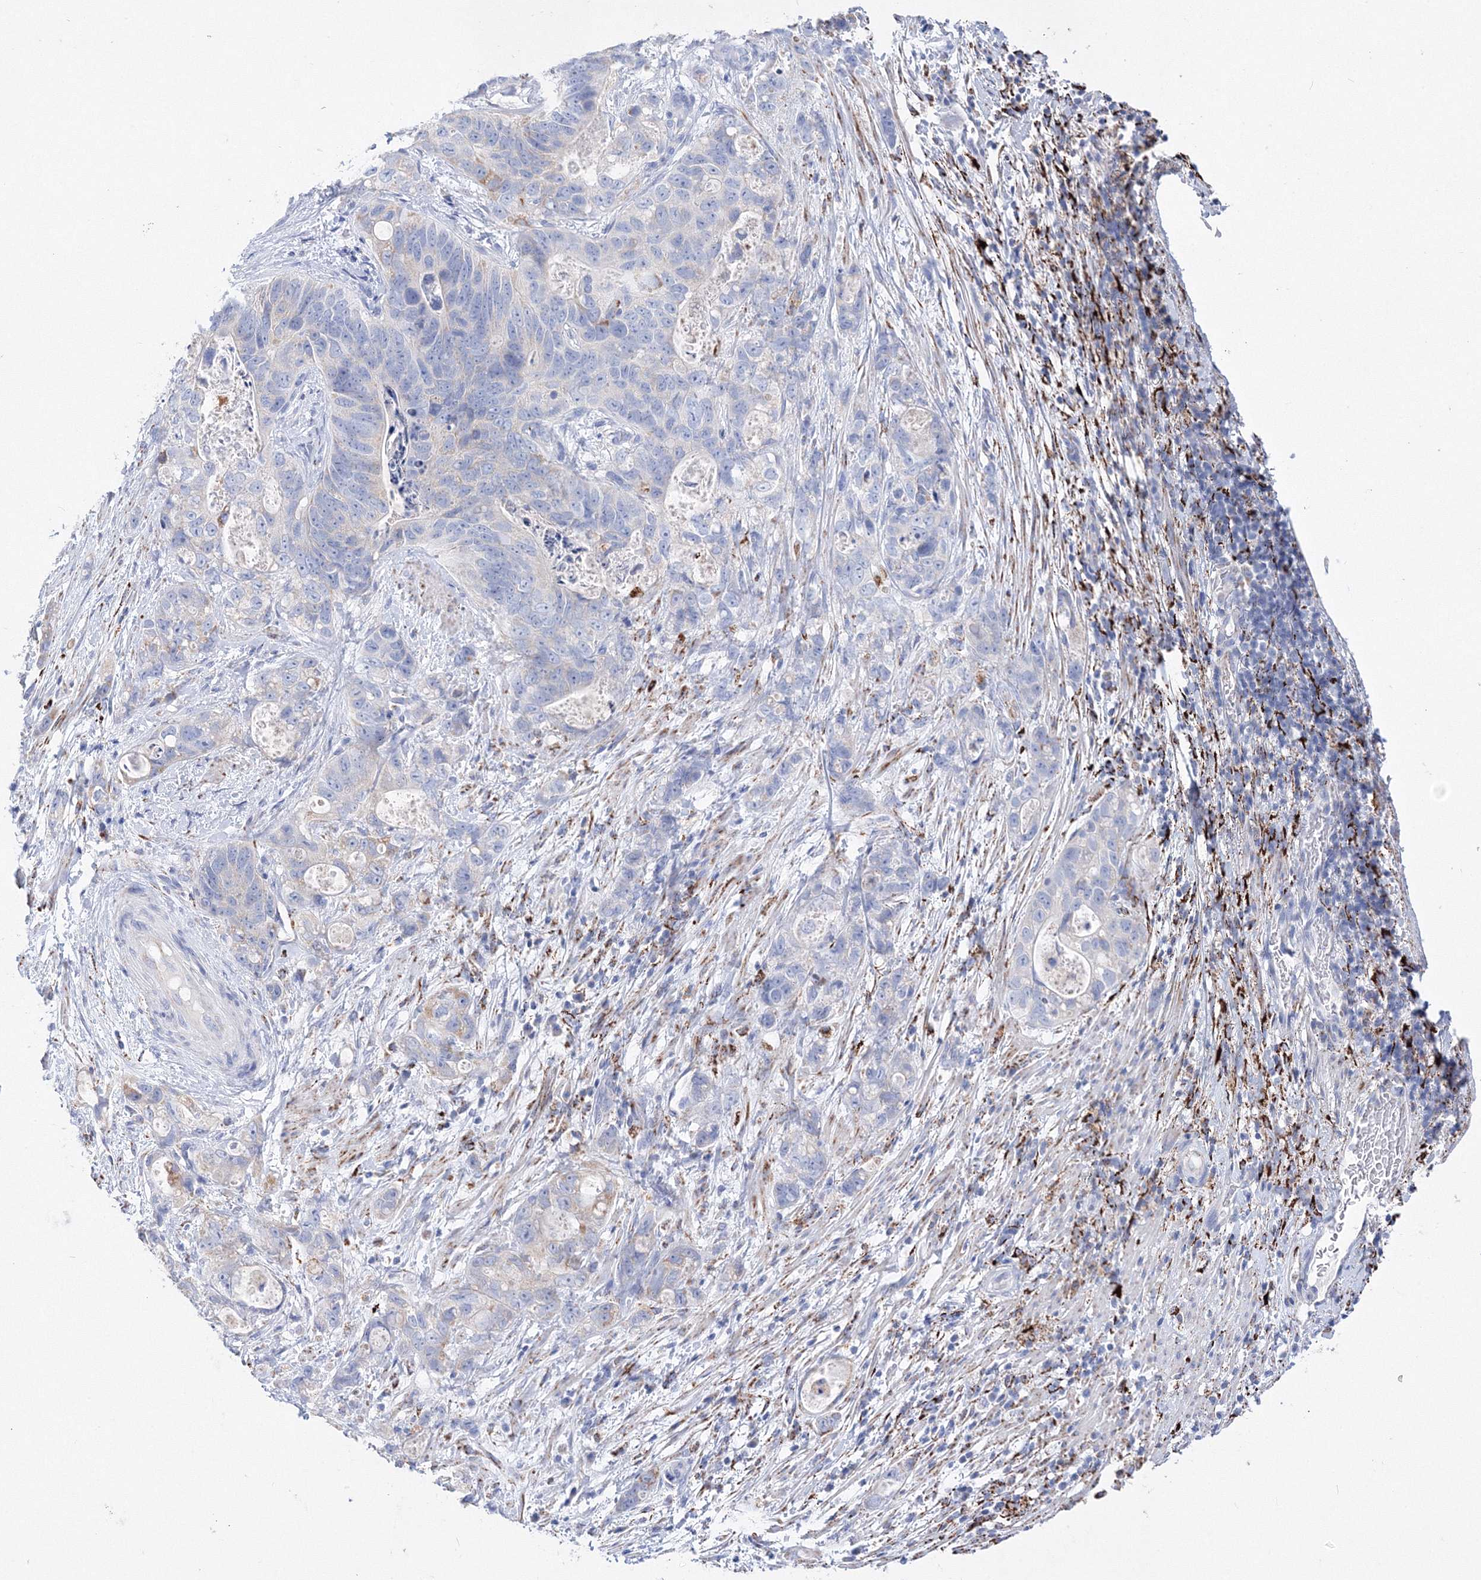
{"staining": {"intensity": "negative", "quantity": "none", "location": "none"}, "tissue": "stomach cancer", "cell_type": "Tumor cells", "image_type": "cancer", "snomed": [{"axis": "morphology", "description": "Normal tissue, NOS"}, {"axis": "morphology", "description": "Adenocarcinoma, NOS"}, {"axis": "topography", "description": "Stomach"}], "caption": "Image shows no significant protein staining in tumor cells of stomach adenocarcinoma.", "gene": "MERTK", "patient": {"sex": "female", "age": 89}}